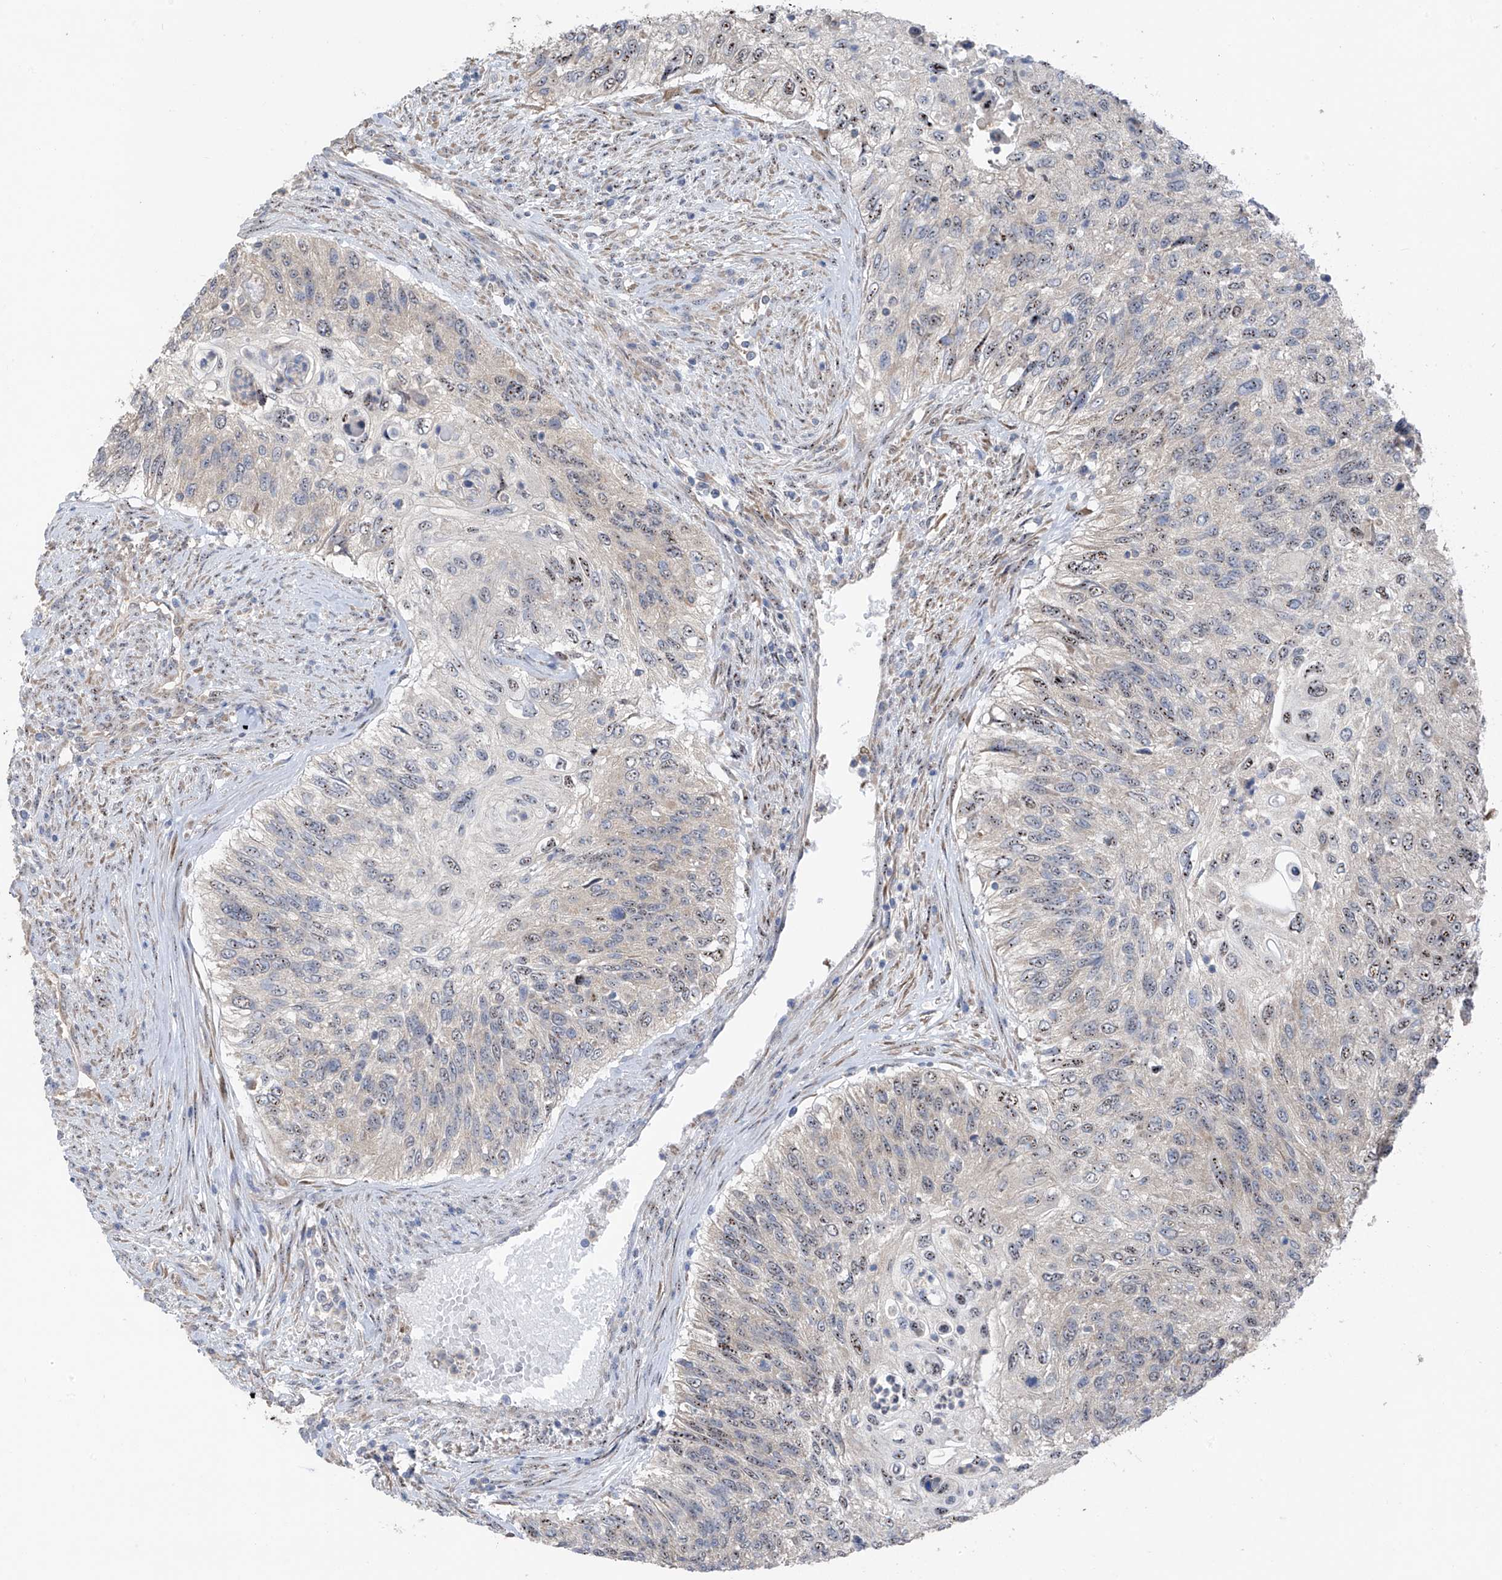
{"staining": {"intensity": "moderate", "quantity": "25%-75%", "location": "nuclear"}, "tissue": "urothelial cancer", "cell_type": "Tumor cells", "image_type": "cancer", "snomed": [{"axis": "morphology", "description": "Urothelial carcinoma, High grade"}, {"axis": "topography", "description": "Urinary bladder"}], "caption": "High-grade urothelial carcinoma stained with IHC shows moderate nuclear staining in approximately 25%-75% of tumor cells. Nuclei are stained in blue.", "gene": "RPL4", "patient": {"sex": "female", "age": 60}}